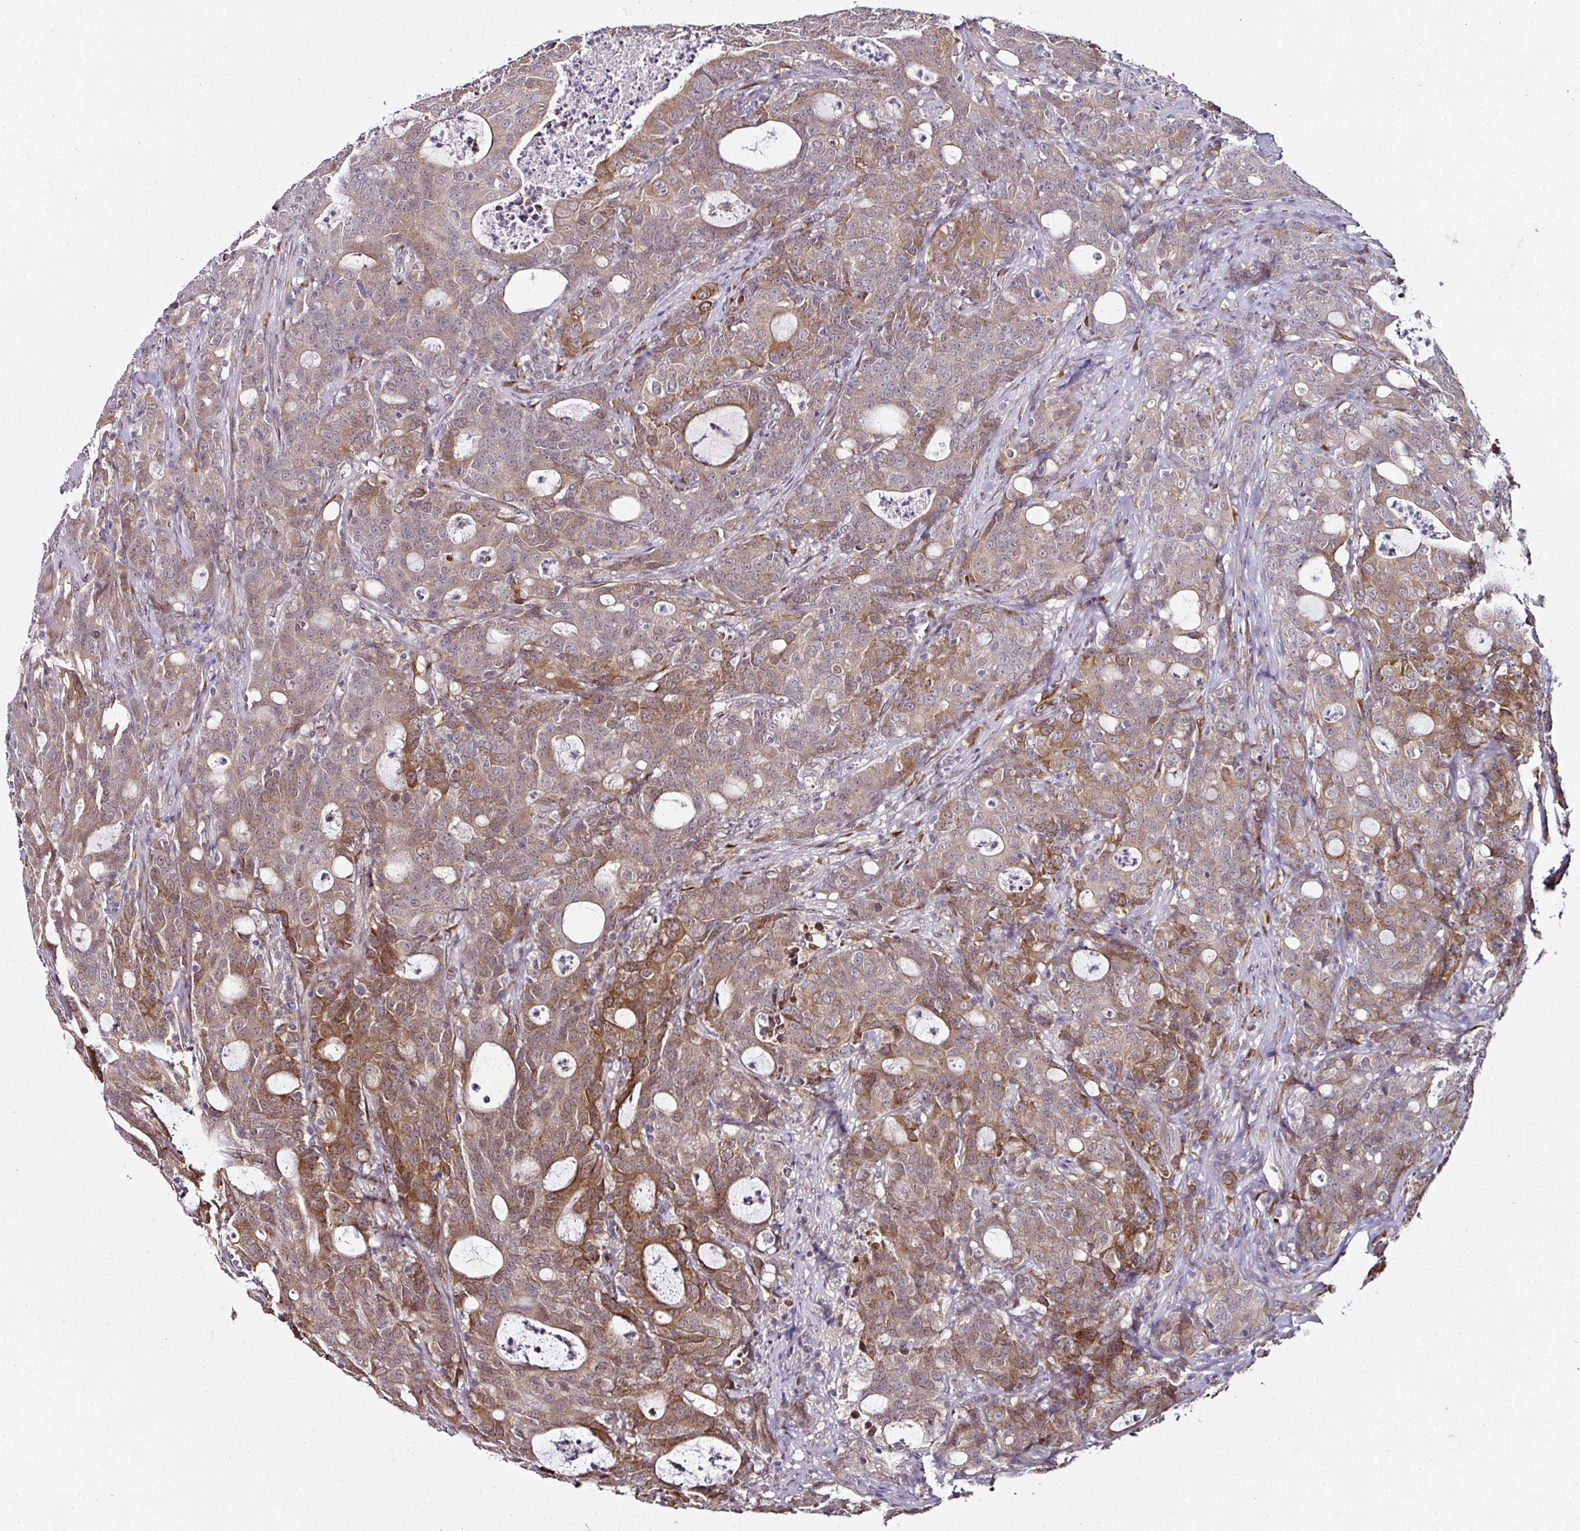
{"staining": {"intensity": "moderate", "quantity": ">75%", "location": "cytoplasmic/membranous"}, "tissue": "colorectal cancer", "cell_type": "Tumor cells", "image_type": "cancer", "snomed": [{"axis": "morphology", "description": "Adenocarcinoma, NOS"}, {"axis": "topography", "description": "Colon"}], "caption": "Immunohistochemistry (DAB (3,3'-diaminobenzidine)) staining of human colorectal cancer (adenocarcinoma) demonstrates moderate cytoplasmic/membranous protein positivity in about >75% of tumor cells.", "gene": "APOLD1", "patient": {"sex": "male", "age": 83}}